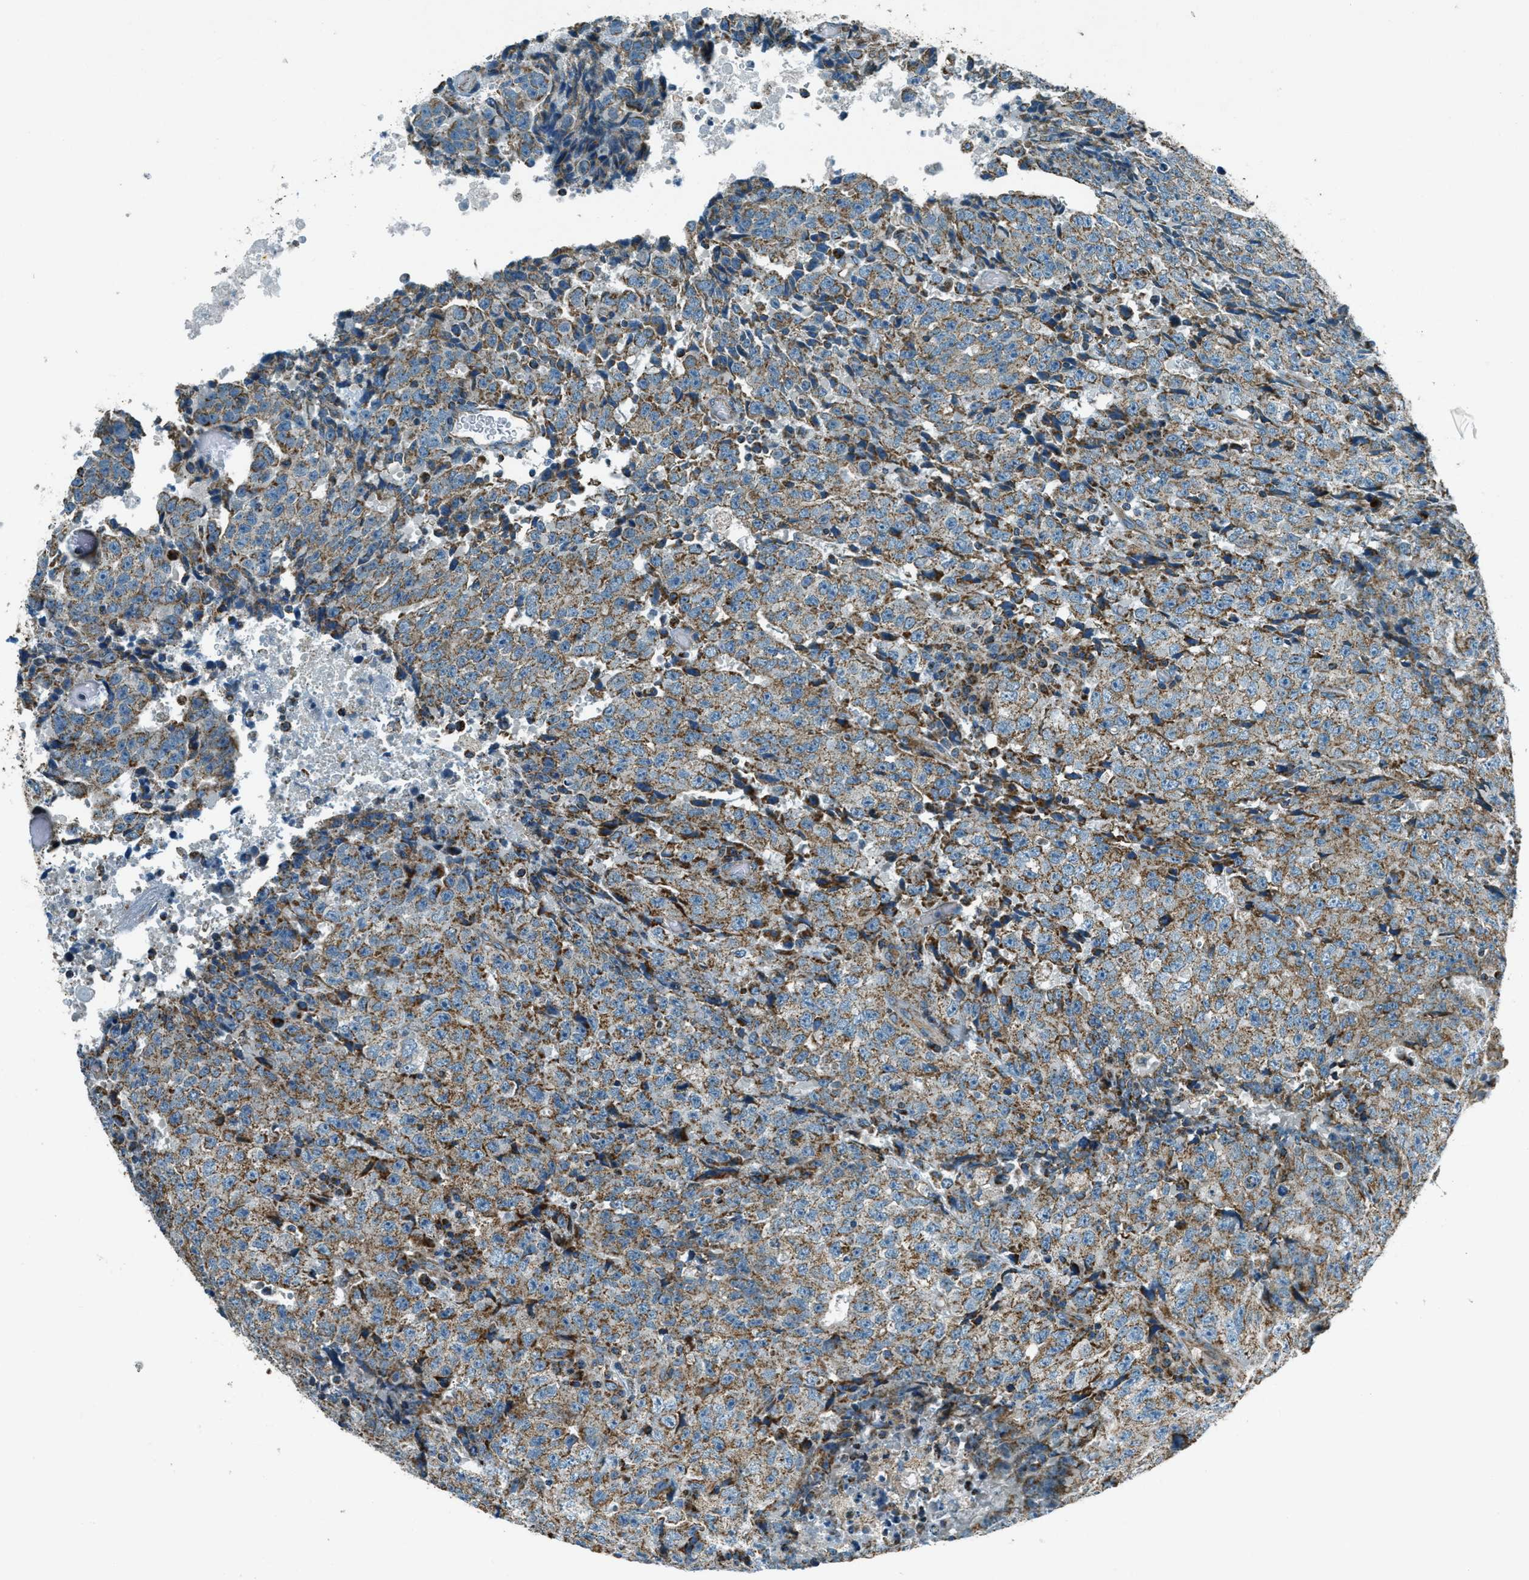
{"staining": {"intensity": "moderate", "quantity": ">75%", "location": "cytoplasmic/membranous"}, "tissue": "testis cancer", "cell_type": "Tumor cells", "image_type": "cancer", "snomed": [{"axis": "morphology", "description": "Necrosis, NOS"}, {"axis": "morphology", "description": "Carcinoma, Embryonal, NOS"}, {"axis": "topography", "description": "Testis"}], "caption": "Testis embryonal carcinoma stained with a protein marker displays moderate staining in tumor cells.", "gene": "CHST15", "patient": {"sex": "male", "age": 19}}